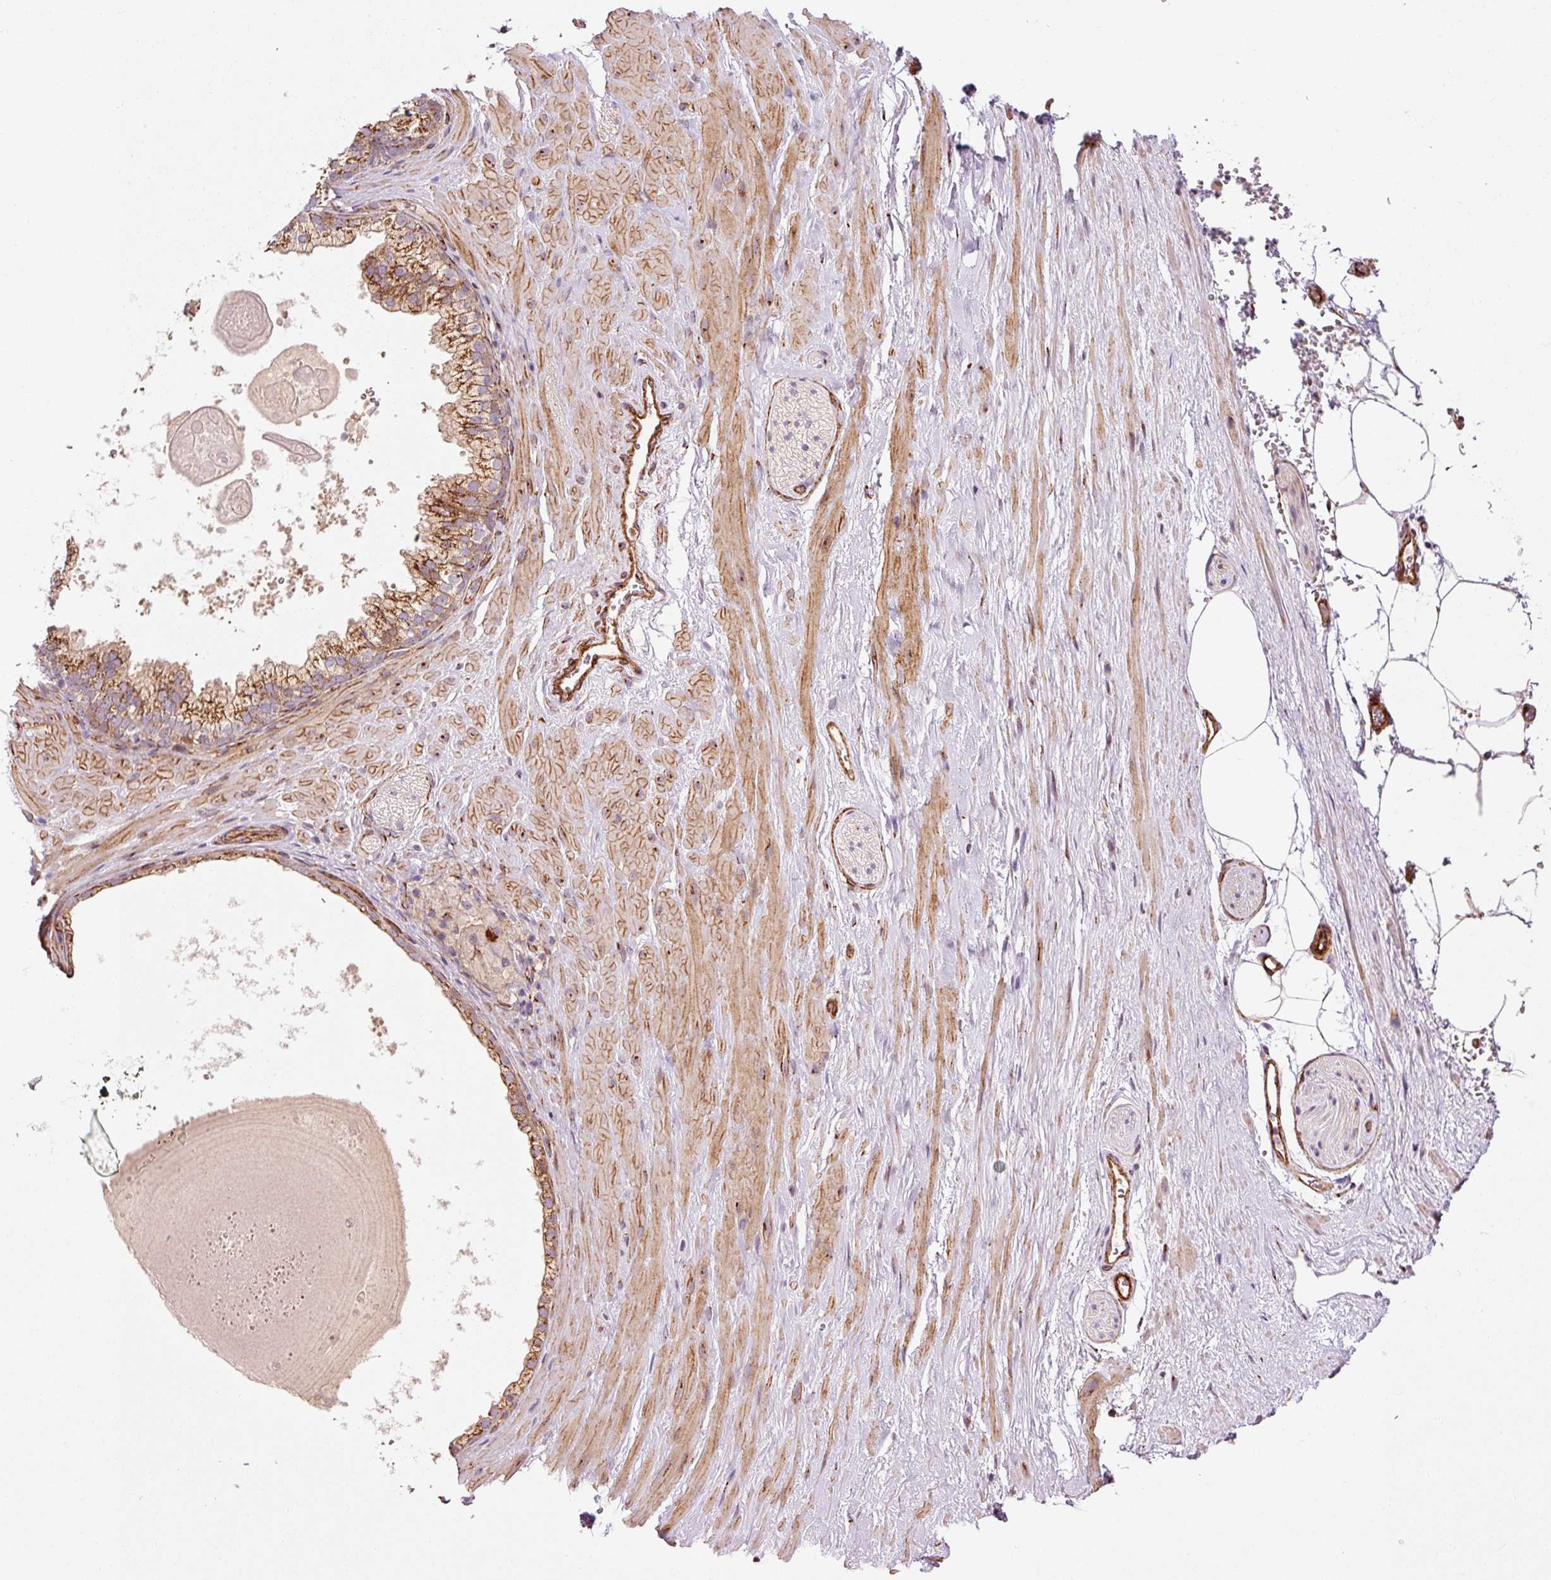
{"staining": {"intensity": "moderate", "quantity": "<25%", "location": "cytoplasmic/membranous"}, "tissue": "adipose tissue", "cell_type": "Adipocytes", "image_type": "normal", "snomed": [{"axis": "morphology", "description": "Normal tissue, NOS"}, {"axis": "topography", "description": "Prostate"}, {"axis": "topography", "description": "Peripheral nerve tissue"}], "caption": "Moderate cytoplasmic/membranous expression for a protein is appreciated in about <25% of adipocytes of benign adipose tissue using immunohistochemistry (IHC).", "gene": "LIMK2", "patient": {"sex": "male", "age": 61}}